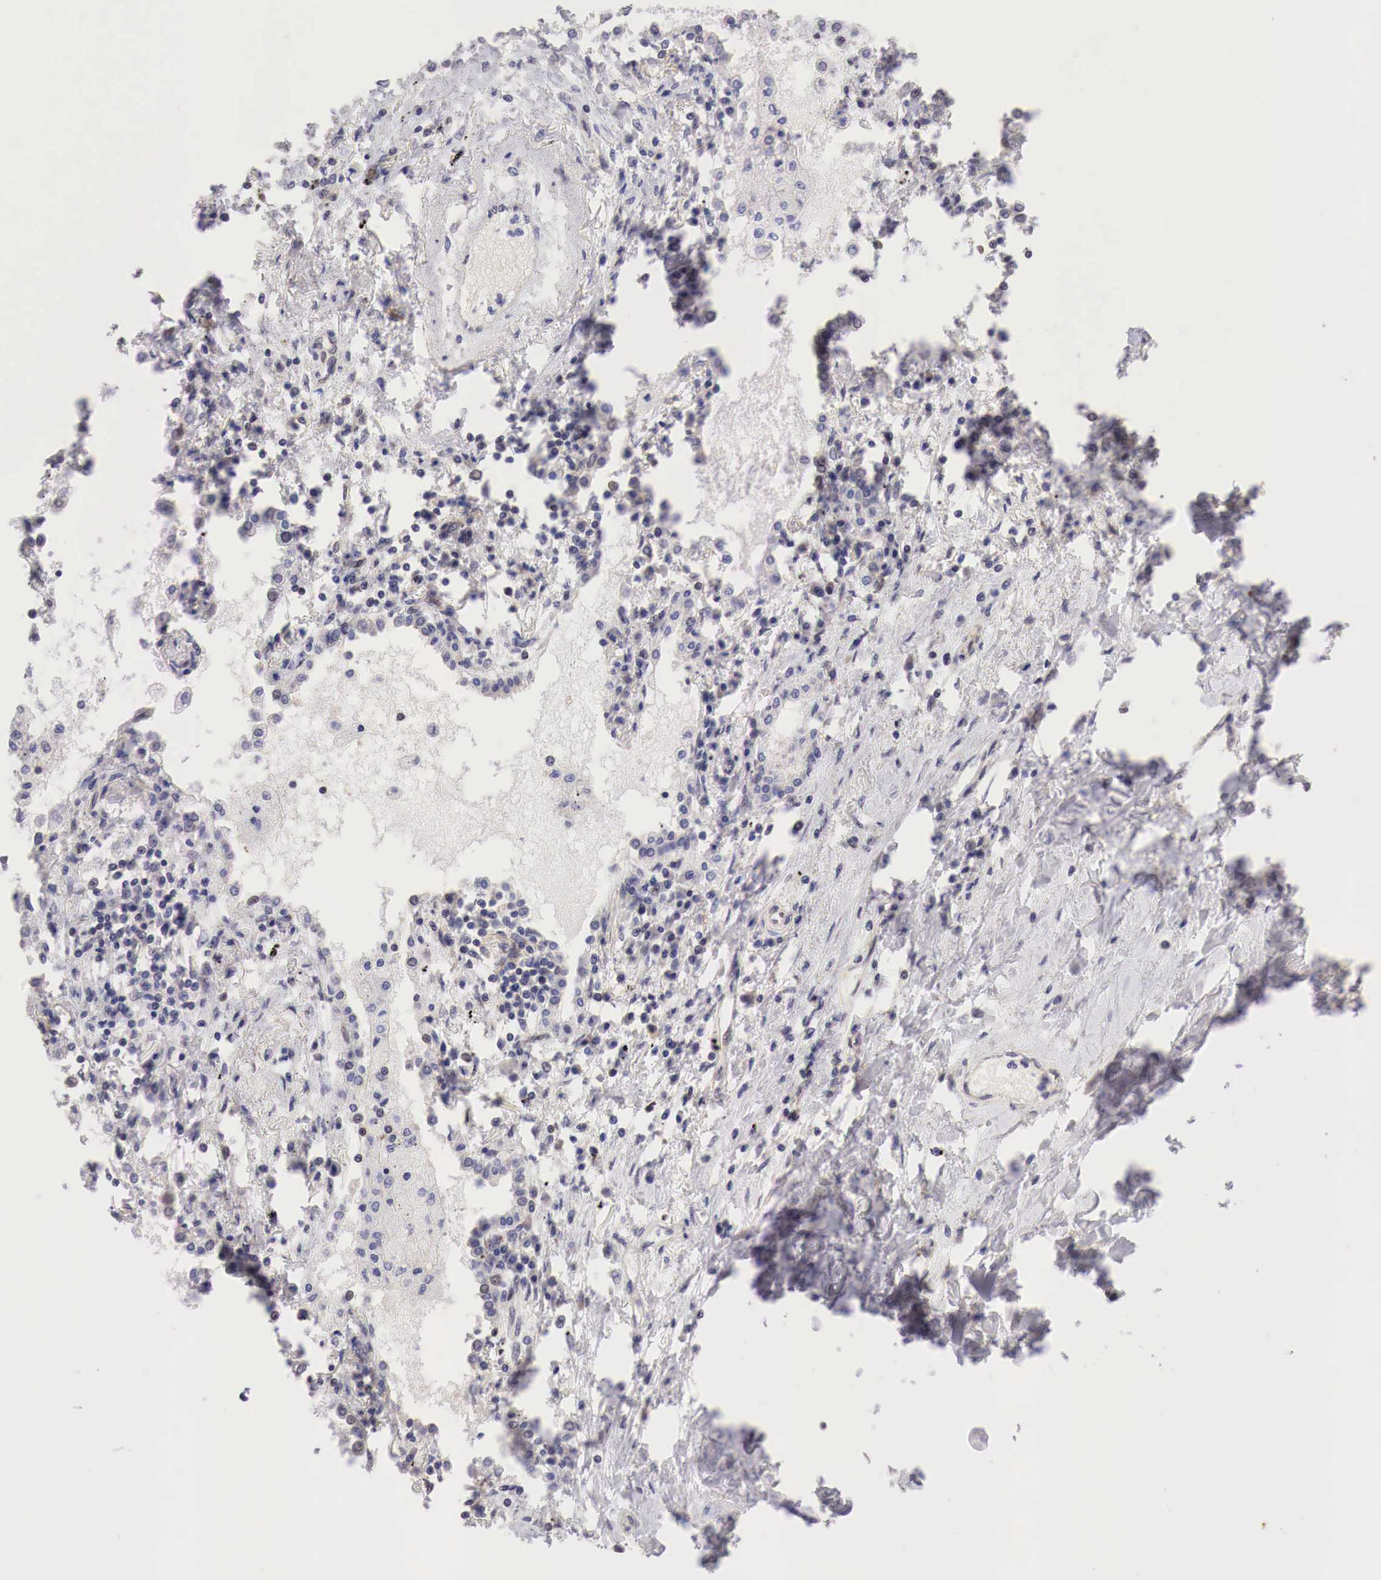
{"staining": {"intensity": "weak", "quantity": "<25%", "location": "cytoplasmic/membranous"}, "tissue": "lung cancer", "cell_type": "Tumor cells", "image_type": "cancer", "snomed": [{"axis": "morphology", "description": "Adenocarcinoma, NOS"}, {"axis": "topography", "description": "Lung"}], "caption": "Lung cancer (adenocarcinoma) stained for a protein using immunohistochemistry (IHC) shows no positivity tumor cells.", "gene": "PABIR2", "patient": {"sex": "male", "age": 60}}